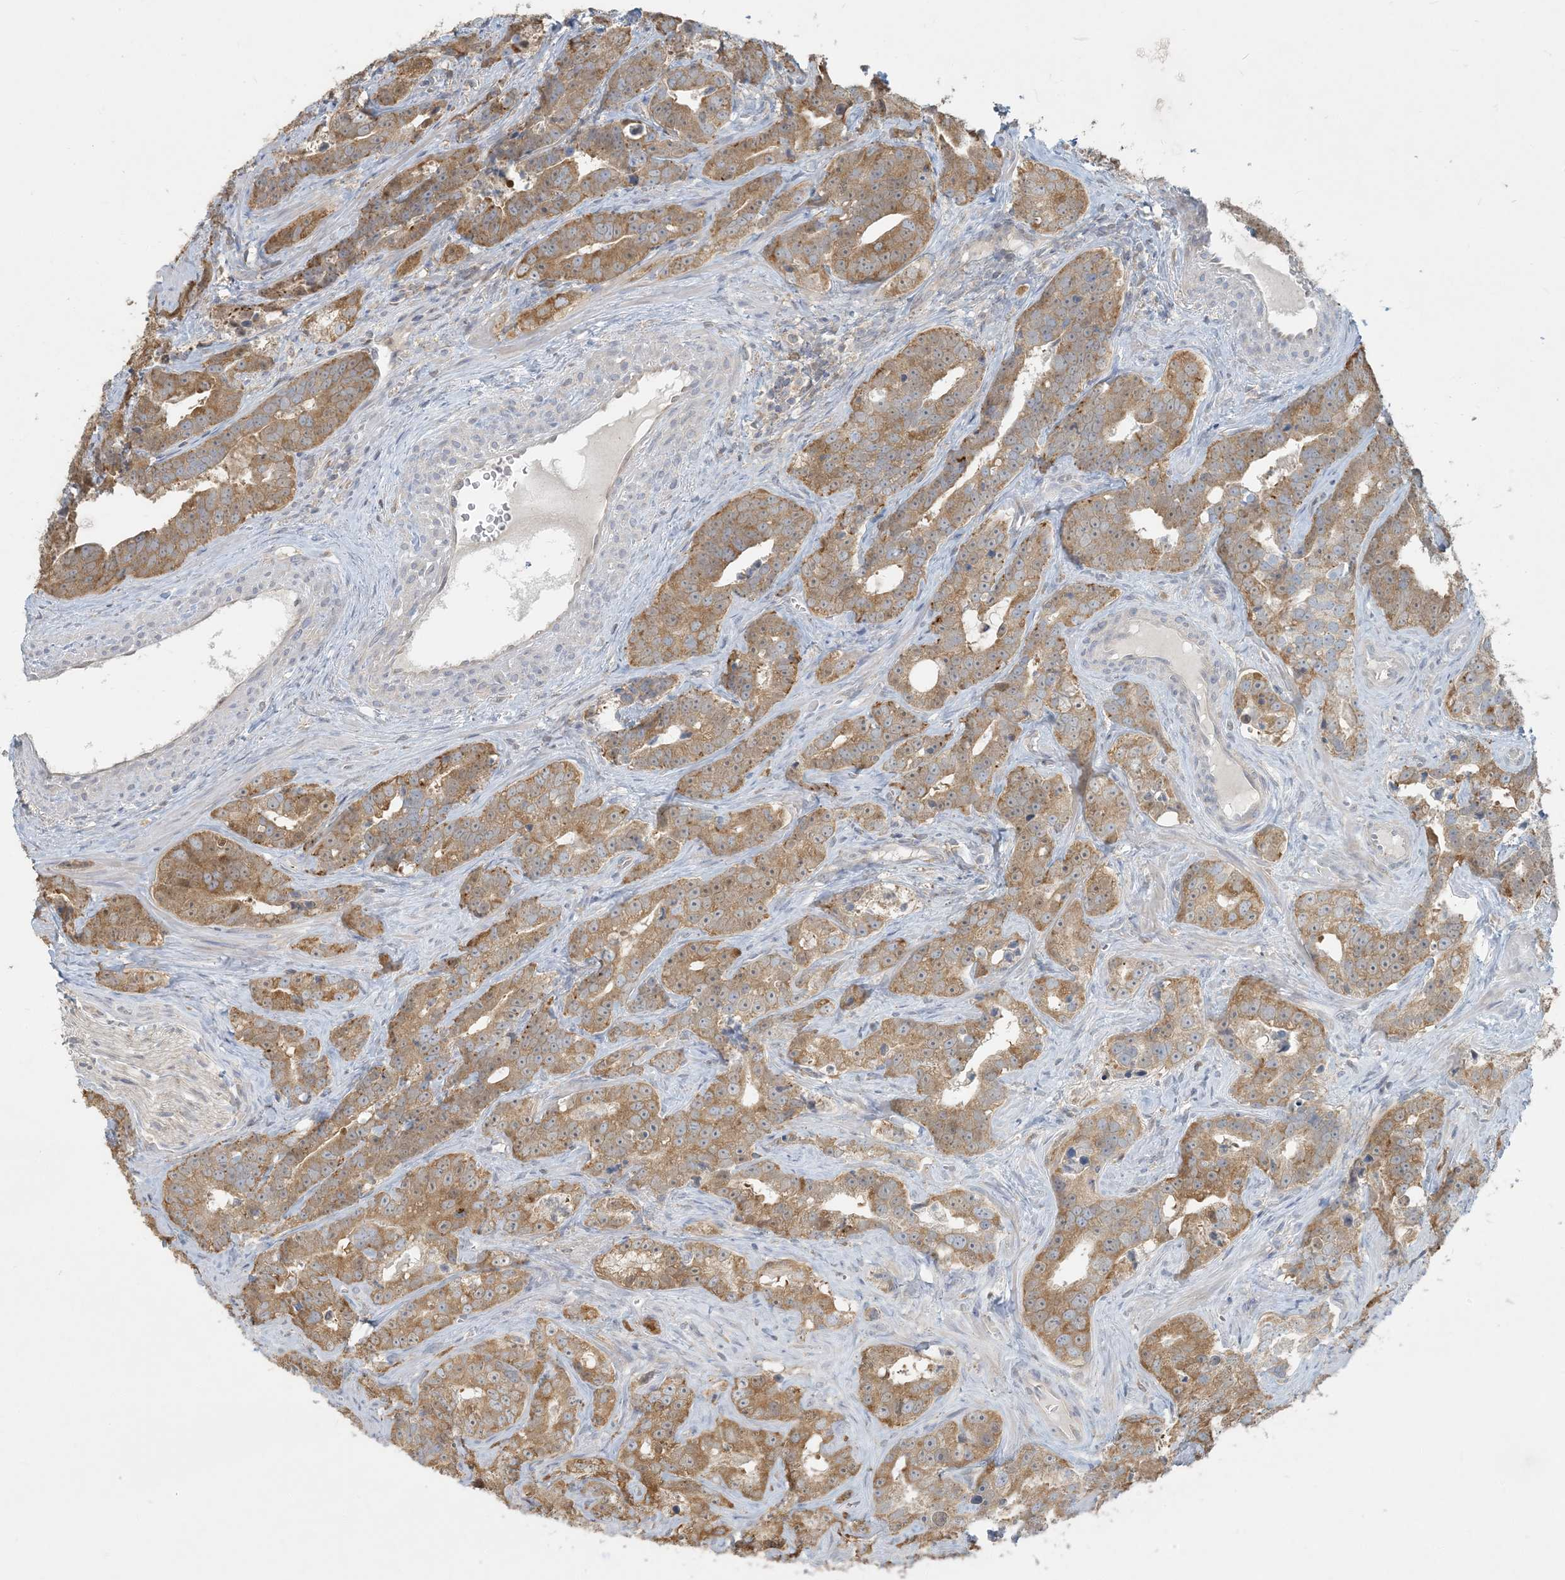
{"staining": {"intensity": "moderate", "quantity": ">75%", "location": "cytoplasmic/membranous"}, "tissue": "prostate cancer", "cell_type": "Tumor cells", "image_type": "cancer", "snomed": [{"axis": "morphology", "description": "Adenocarcinoma, High grade"}, {"axis": "topography", "description": "Prostate"}], "caption": "Immunohistochemistry (IHC) (DAB) staining of adenocarcinoma (high-grade) (prostate) reveals moderate cytoplasmic/membranous protein expression in about >75% of tumor cells.", "gene": "HACL1", "patient": {"sex": "male", "age": 62}}